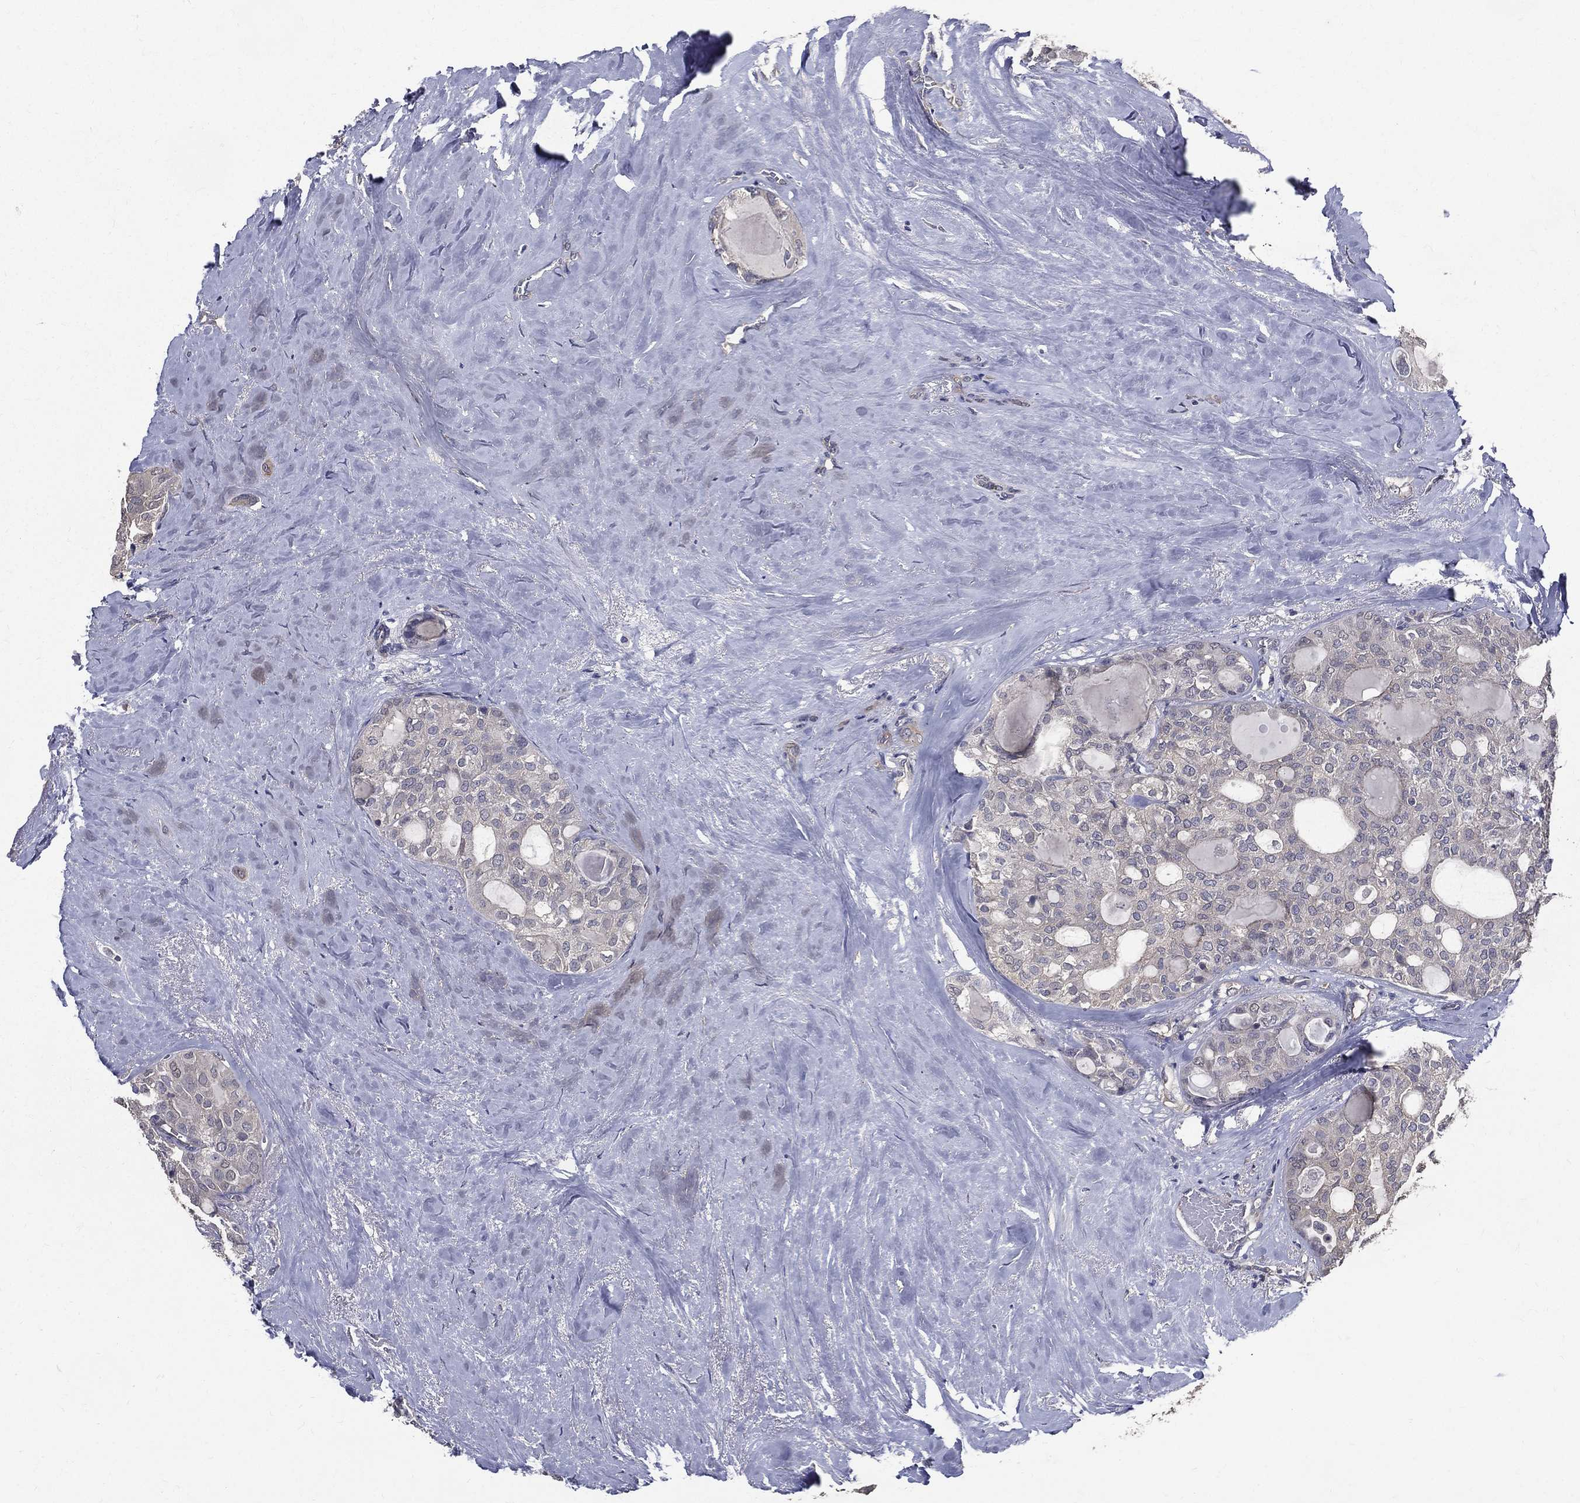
{"staining": {"intensity": "negative", "quantity": "none", "location": "none"}, "tissue": "thyroid cancer", "cell_type": "Tumor cells", "image_type": "cancer", "snomed": [{"axis": "morphology", "description": "Follicular adenoma carcinoma, NOS"}, {"axis": "topography", "description": "Thyroid gland"}], "caption": "Immunohistochemical staining of thyroid cancer reveals no significant expression in tumor cells.", "gene": "SERPINB2", "patient": {"sex": "male", "age": 75}}